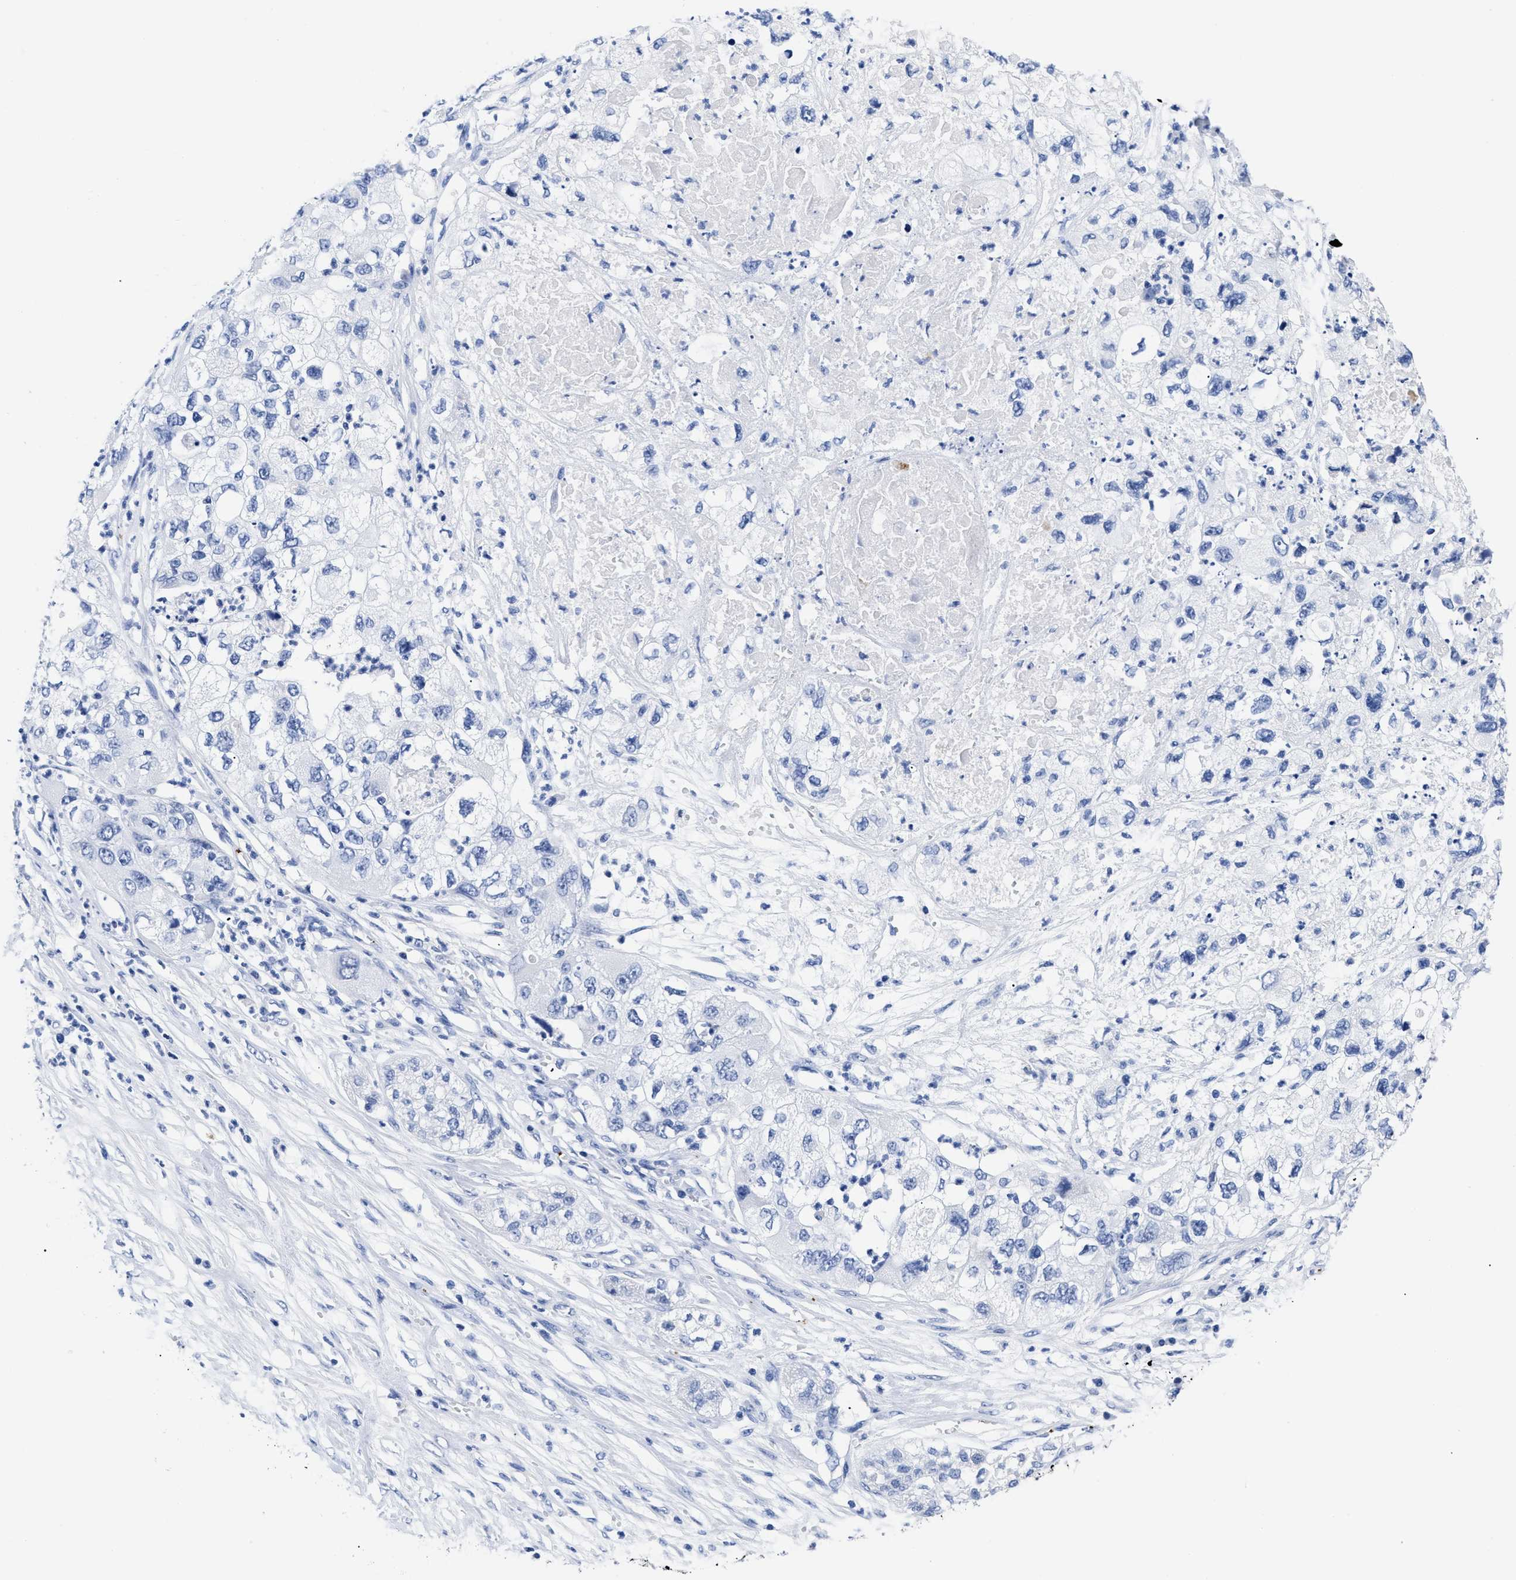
{"staining": {"intensity": "negative", "quantity": "none", "location": "none"}, "tissue": "pancreatic cancer", "cell_type": "Tumor cells", "image_type": "cancer", "snomed": [{"axis": "morphology", "description": "Adenocarcinoma, NOS"}, {"axis": "topography", "description": "Pancreas"}], "caption": "Immunohistochemical staining of pancreatic cancer (adenocarcinoma) reveals no significant staining in tumor cells.", "gene": "TREML1", "patient": {"sex": "female", "age": 78}}